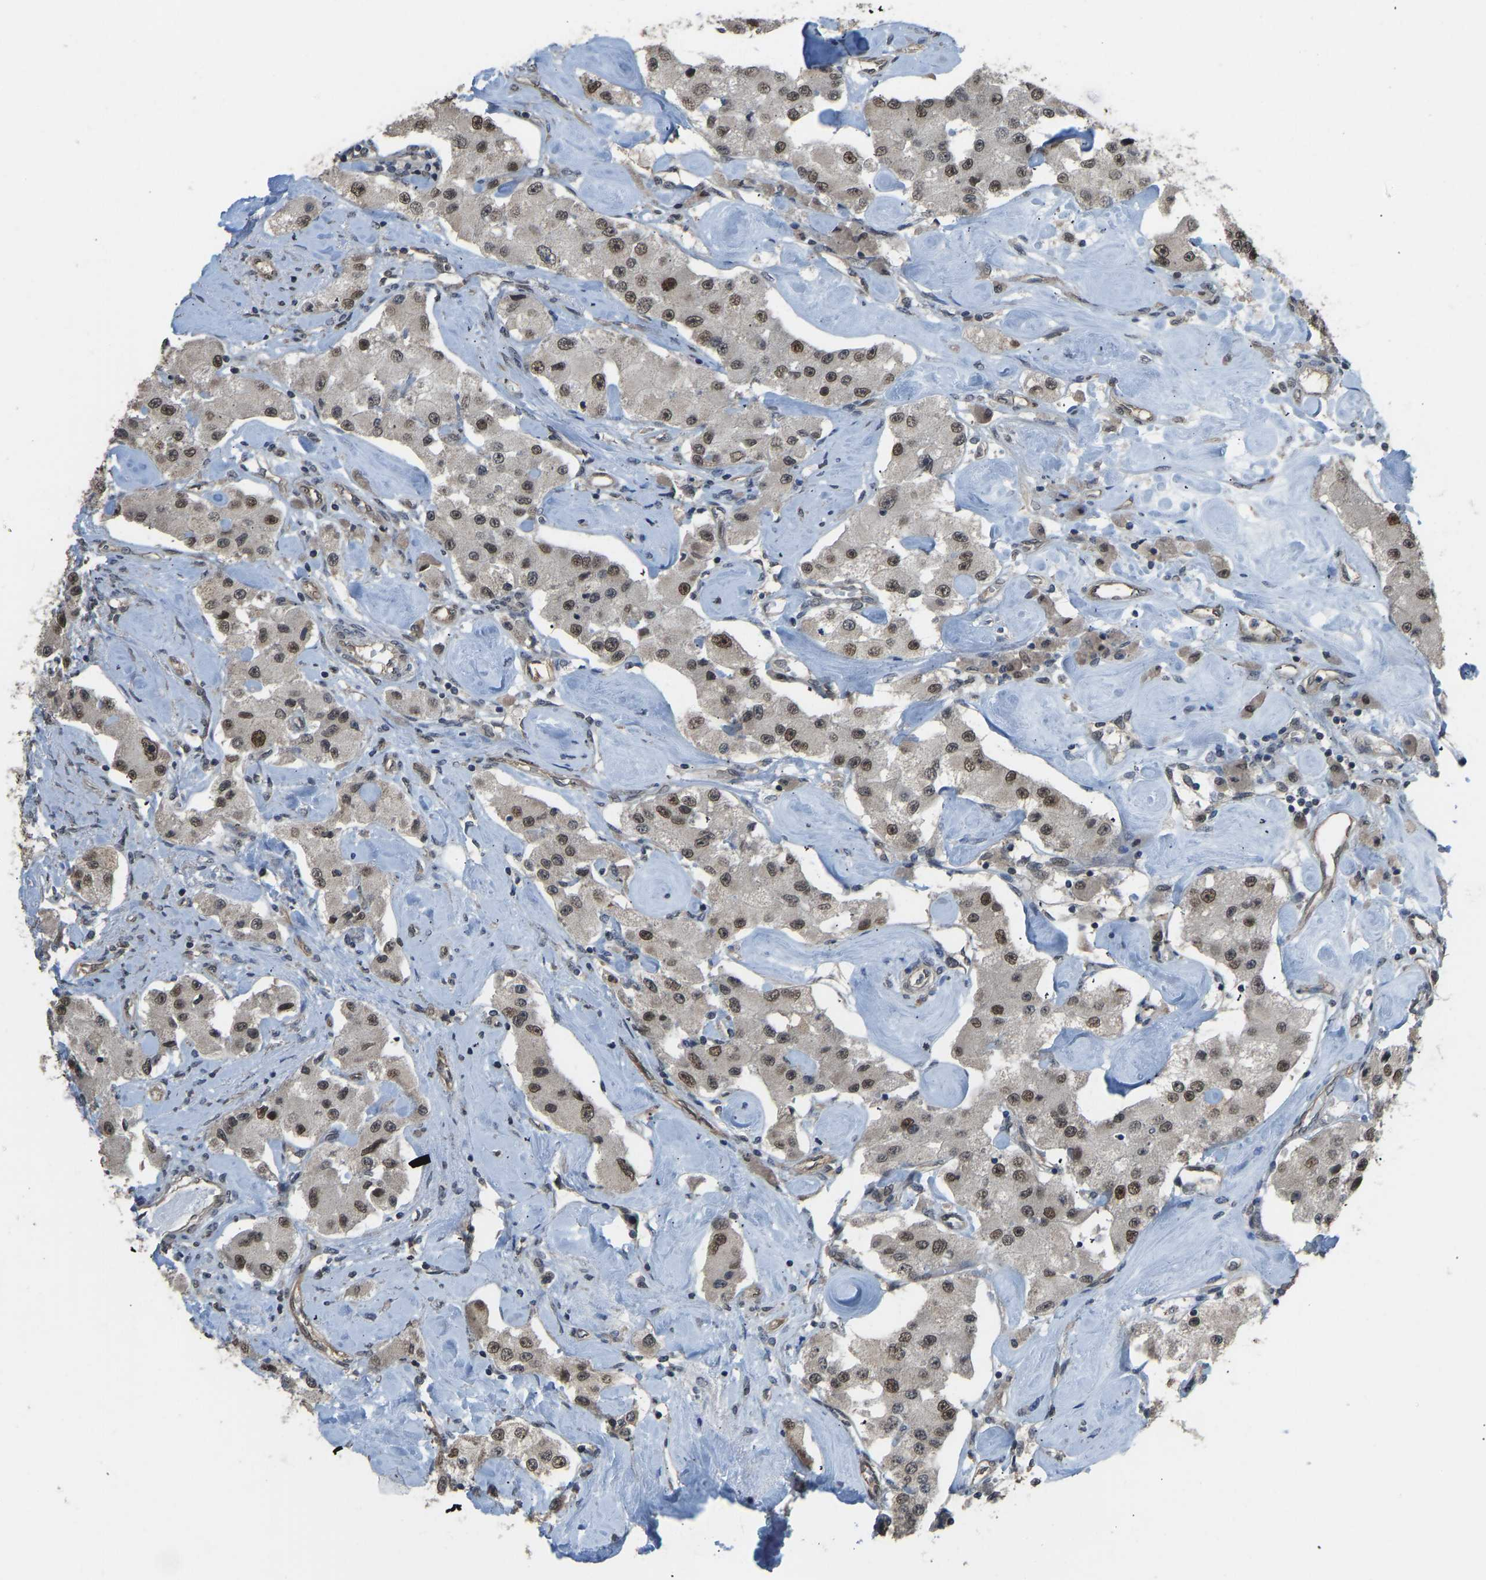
{"staining": {"intensity": "moderate", "quantity": "25%-75%", "location": "nuclear"}, "tissue": "carcinoid", "cell_type": "Tumor cells", "image_type": "cancer", "snomed": [{"axis": "morphology", "description": "Carcinoid, malignant, NOS"}, {"axis": "topography", "description": "Pancreas"}], "caption": "IHC photomicrograph of neoplastic tissue: human carcinoid (malignant) stained using IHC displays medium levels of moderate protein expression localized specifically in the nuclear of tumor cells, appearing as a nuclear brown color.", "gene": "KPNA6", "patient": {"sex": "male", "age": 41}}